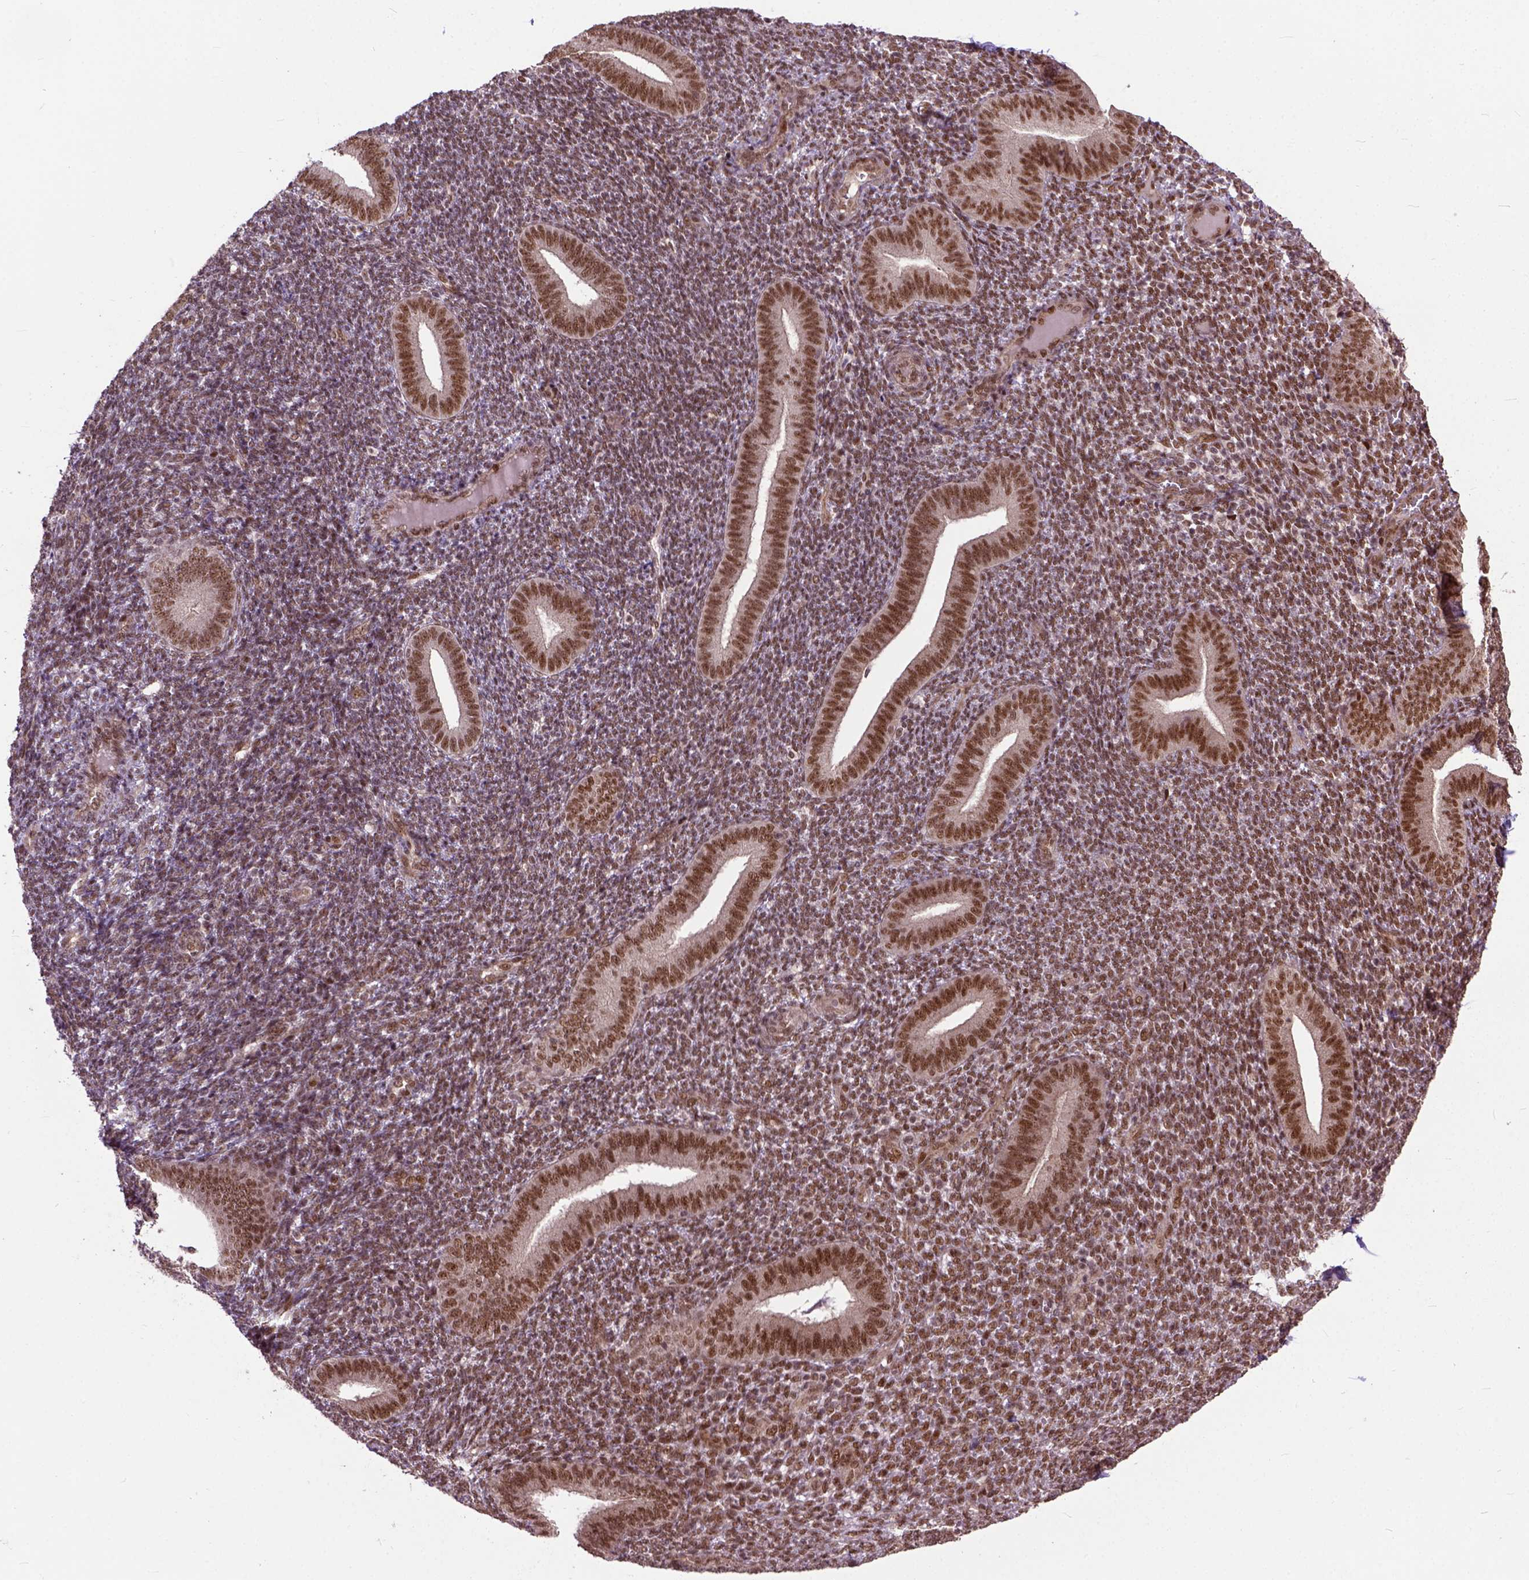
{"staining": {"intensity": "moderate", "quantity": ">75%", "location": "nuclear"}, "tissue": "endometrium", "cell_type": "Cells in endometrial stroma", "image_type": "normal", "snomed": [{"axis": "morphology", "description": "Normal tissue, NOS"}, {"axis": "topography", "description": "Endometrium"}], "caption": "Moderate nuclear positivity is seen in about >75% of cells in endometrial stroma in unremarkable endometrium.", "gene": "ZNF630", "patient": {"sex": "female", "age": 25}}